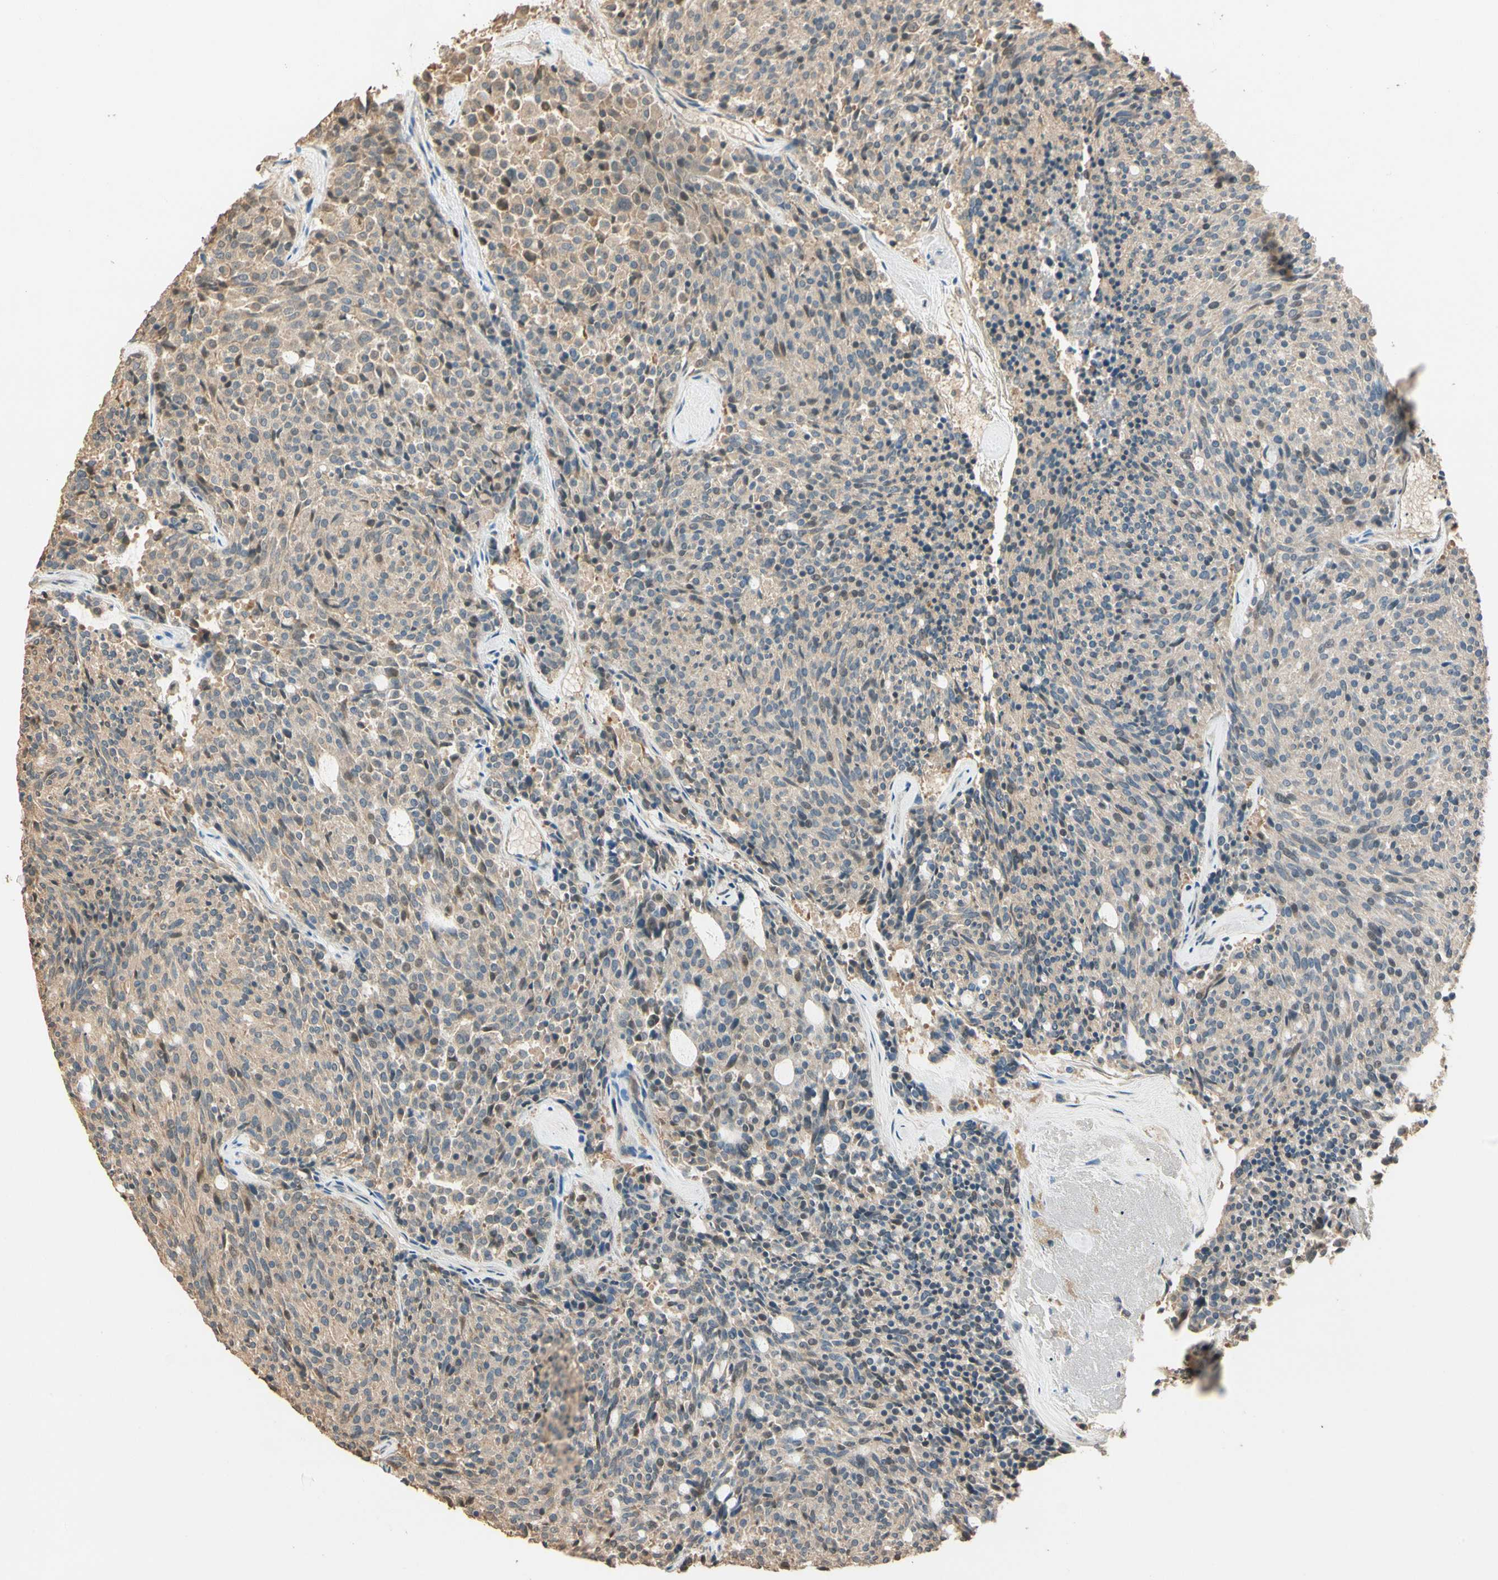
{"staining": {"intensity": "weak", "quantity": "25%-75%", "location": "cytoplasmic/membranous"}, "tissue": "carcinoid", "cell_type": "Tumor cells", "image_type": "cancer", "snomed": [{"axis": "morphology", "description": "Carcinoid, malignant, NOS"}, {"axis": "topography", "description": "Pancreas"}], "caption": "A high-resolution photomicrograph shows immunohistochemistry staining of carcinoid (malignant), which displays weak cytoplasmic/membranous staining in approximately 25%-75% of tumor cells. (Stains: DAB in brown, nuclei in blue, Microscopy: brightfield microscopy at high magnification).", "gene": "CDH6", "patient": {"sex": "female", "age": 54}}